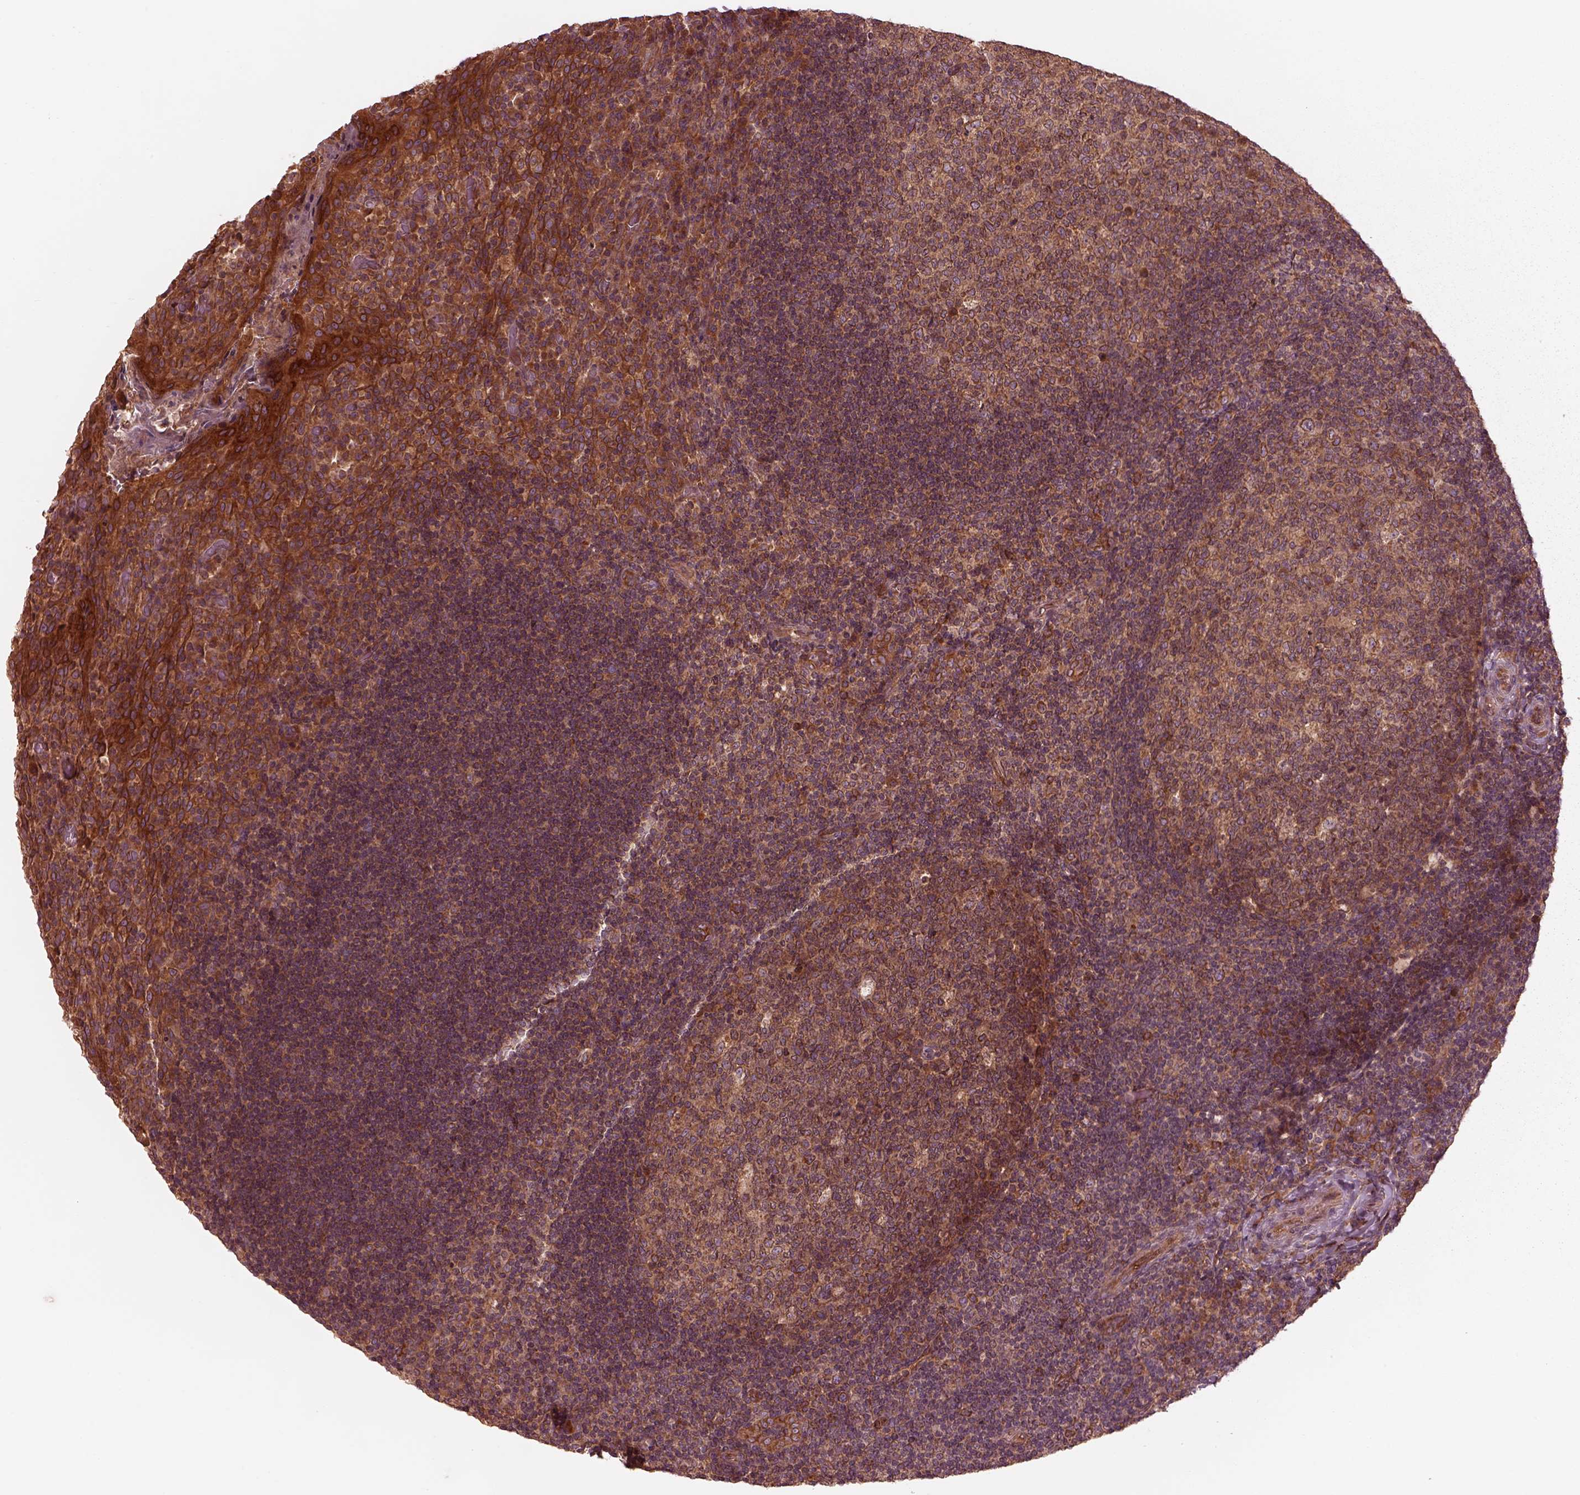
{"staining": {"intensity": "moderate", "quantity": "25%-75%", "location": "cytoplasmic/membranous"}, "tissue": "tonsil", "cell_type": "Germinal center cells", "image_type": "normal", "snomed": [{"axis": "morphology", "description": "Normal tissue, NOS"}, {"axis": "topography", "description": "Tonsil"}], "caption": "Immunohistochemistry (DAB) staining of unremarkable tonsil displays moderate cytoplasmic/membranous protein expression in approximately 25%-75% of germinal center cells.", "gene": "PIK3R2", "patient": {"sex": "male", "age": 17}}